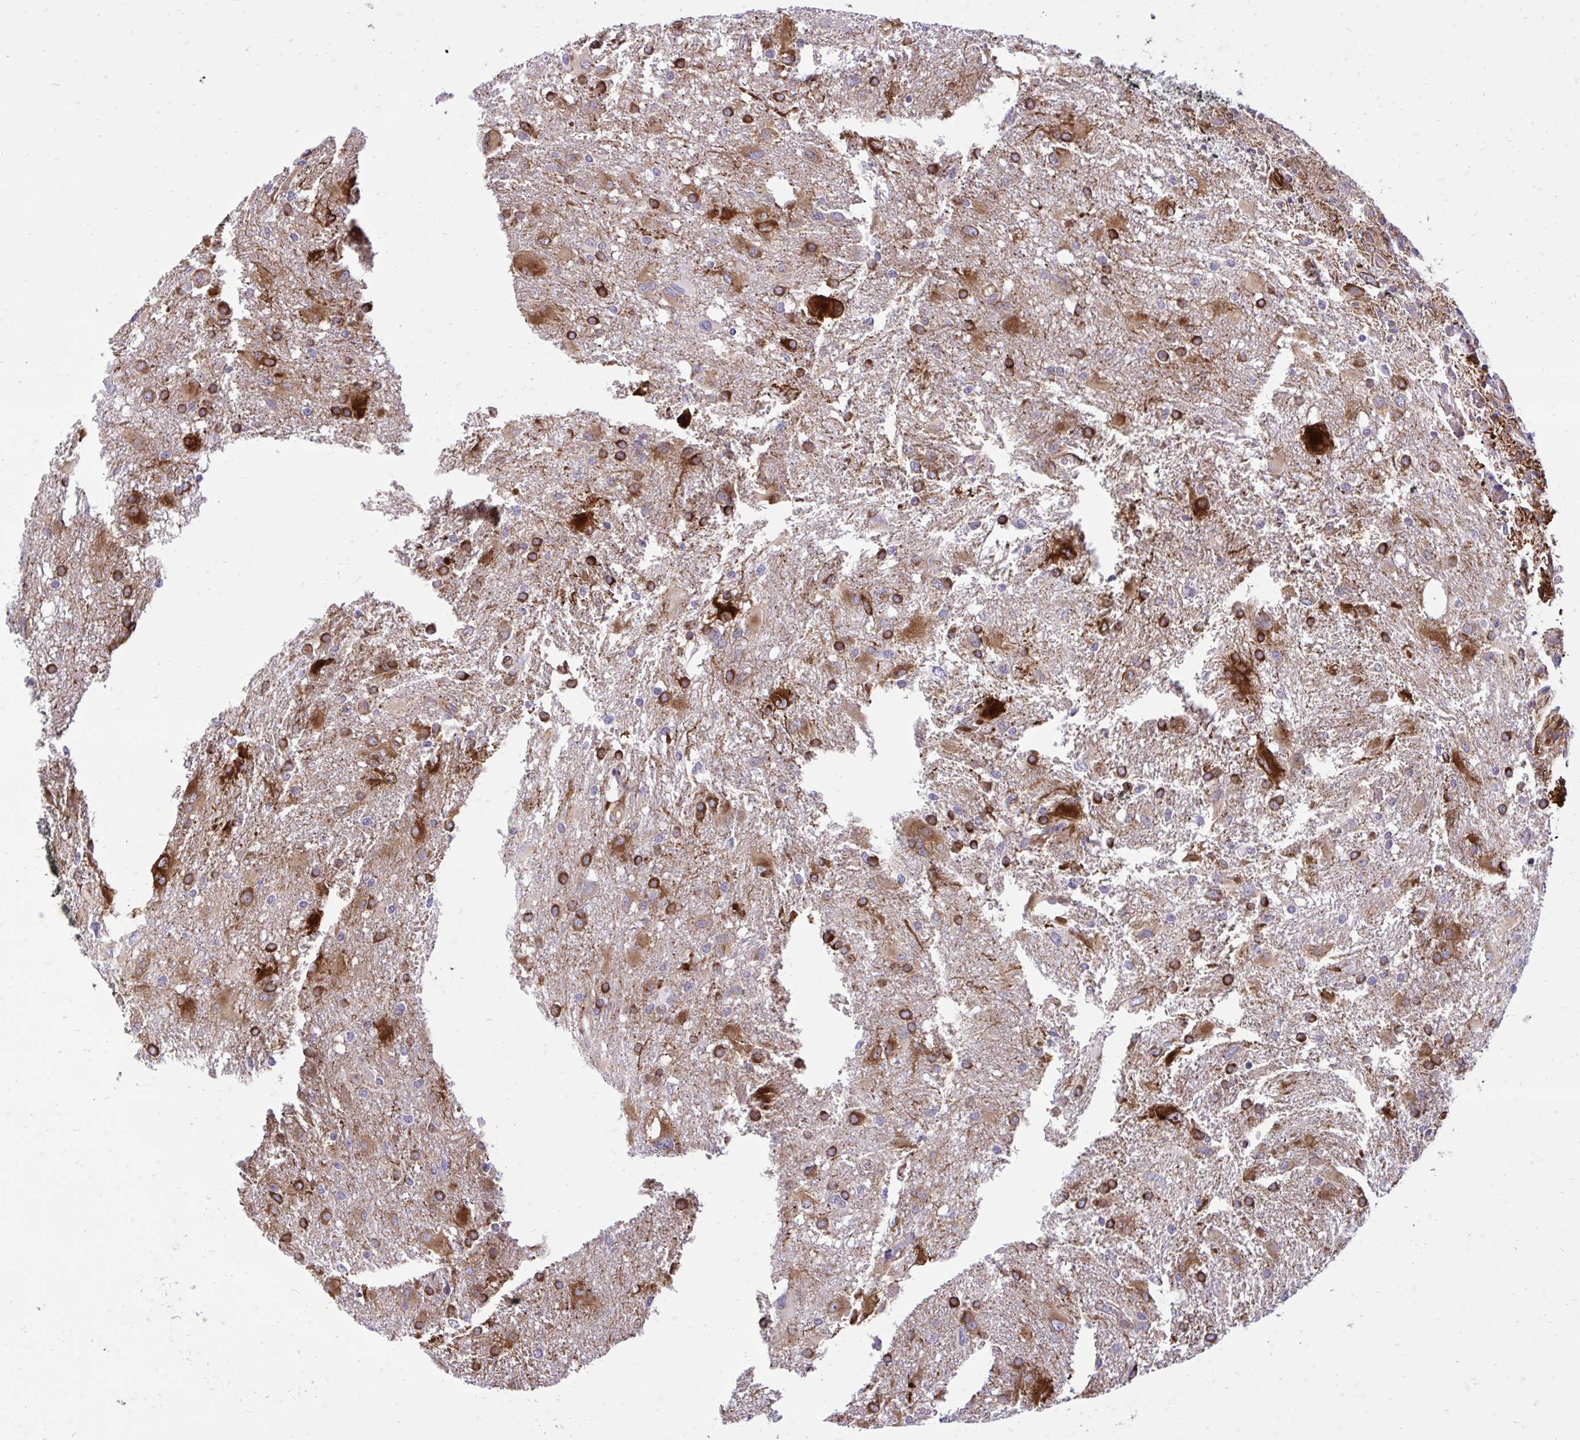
{"staining": {"intensity": "strong", "quantity": "25%-75%", "location": "cytoplasmic/membranous"}, "tissue": "glioma", "cell_type": "Tumor cells", "image_type": "cancer", "snomed": [{"axis": "morphology", "description": "Glioma, malignant, High grade"}, {"axis": "topography", "description": "Brain"}], "caption": "A high amount of strong cytoplasmic/membranous positivity is seen in about 25%-75% of tumor cells in malignant high-grade glioma tissue.", "gene": "BEND5", "patient": {"sex": "male", "age": 53}}